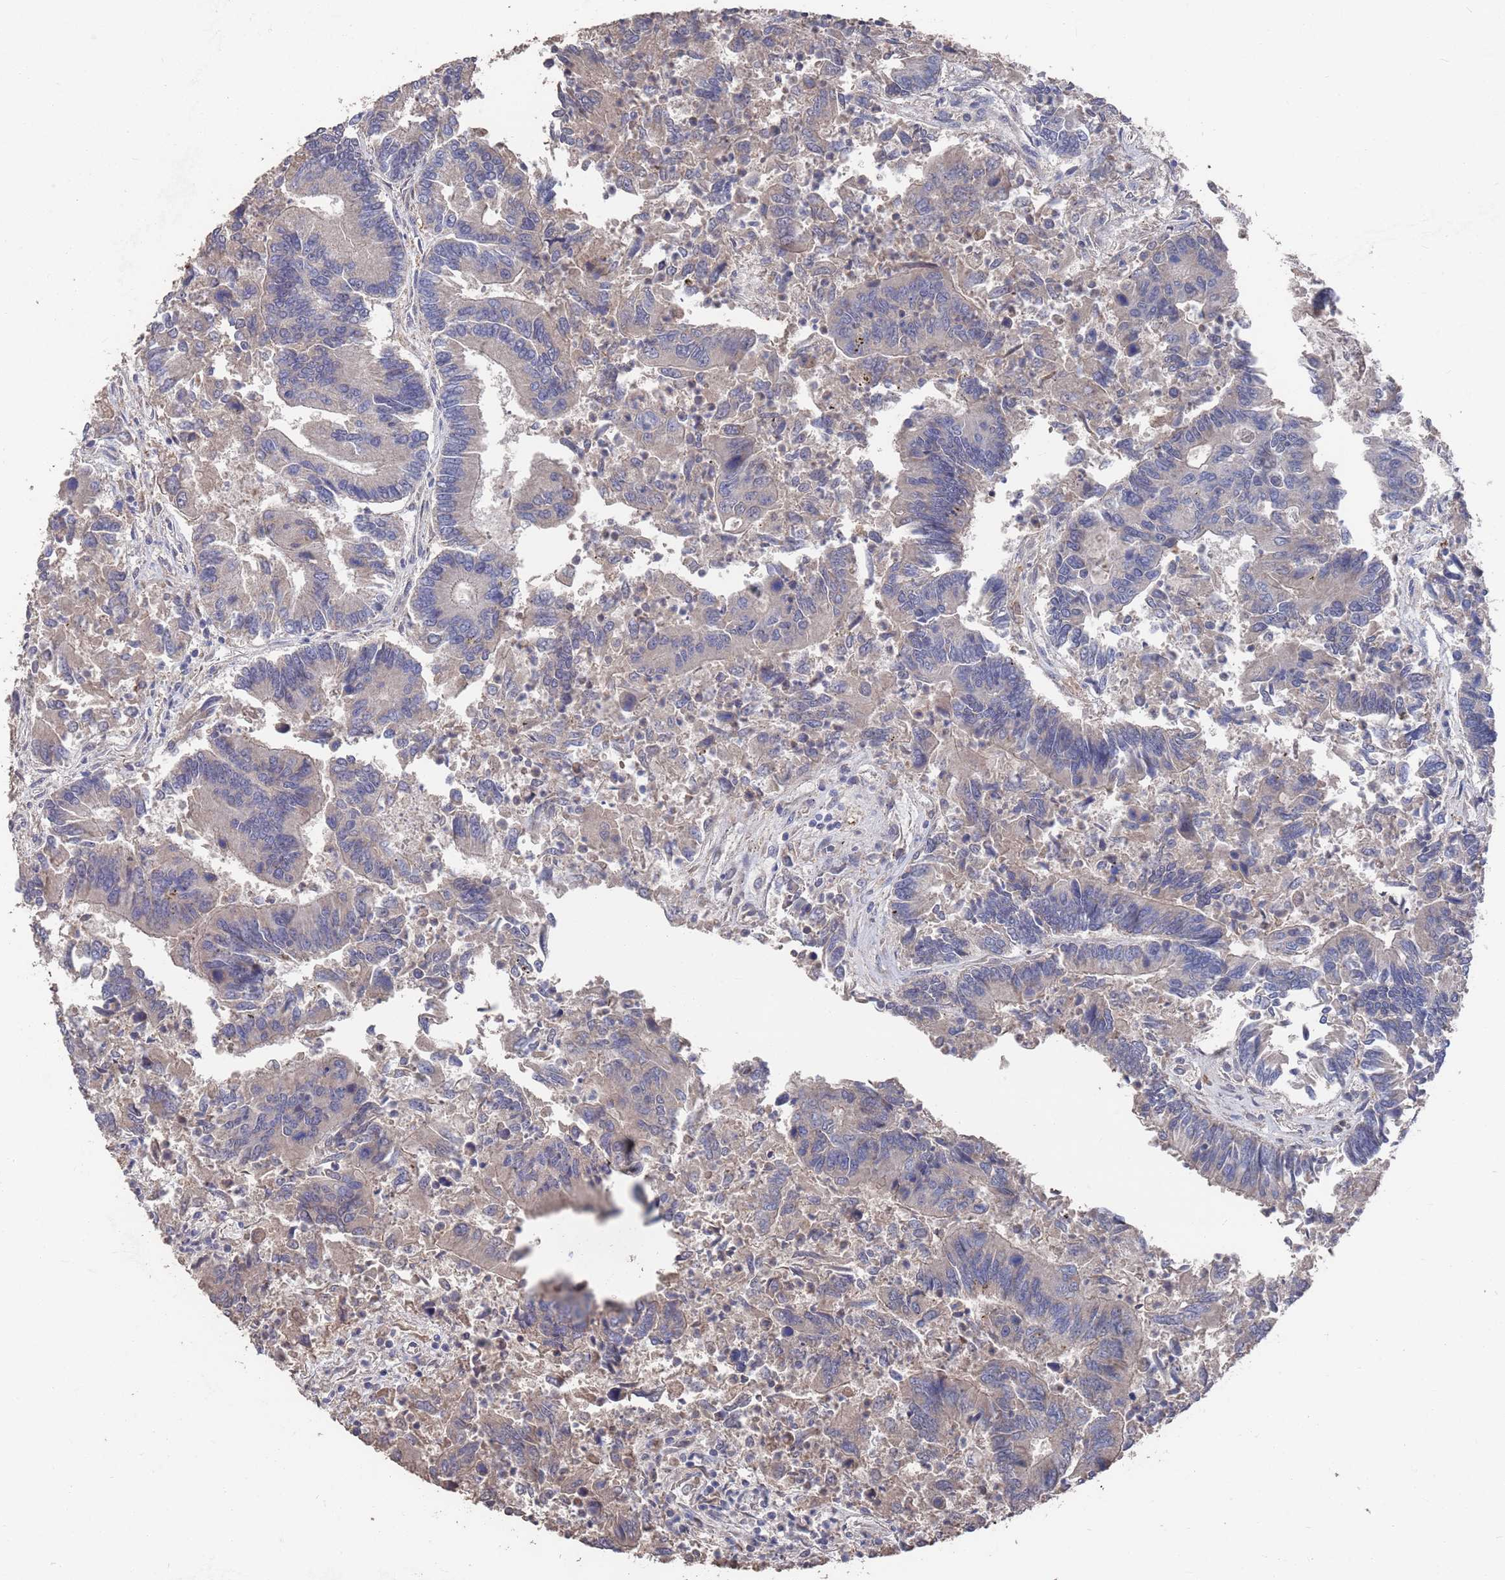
{"staining": {"intensity": "negative", "quantity": "none", "location": "none"}, "tissue": "colorectal cancer", "cell_type": "Tumor cells", "image_type": "cancer", "snomed": [{"axis": "morphology", "description": "Adenocarcinoma, NOS"}, {"axis": "topography", "description": "Colon"}], "caption": "Protein analysis of adenocarcinoma (colorectal) exhibits no significant positivity in tumor cells.", "gene": "BTBD18", "patient": {"sex": "female", "age": 67}}